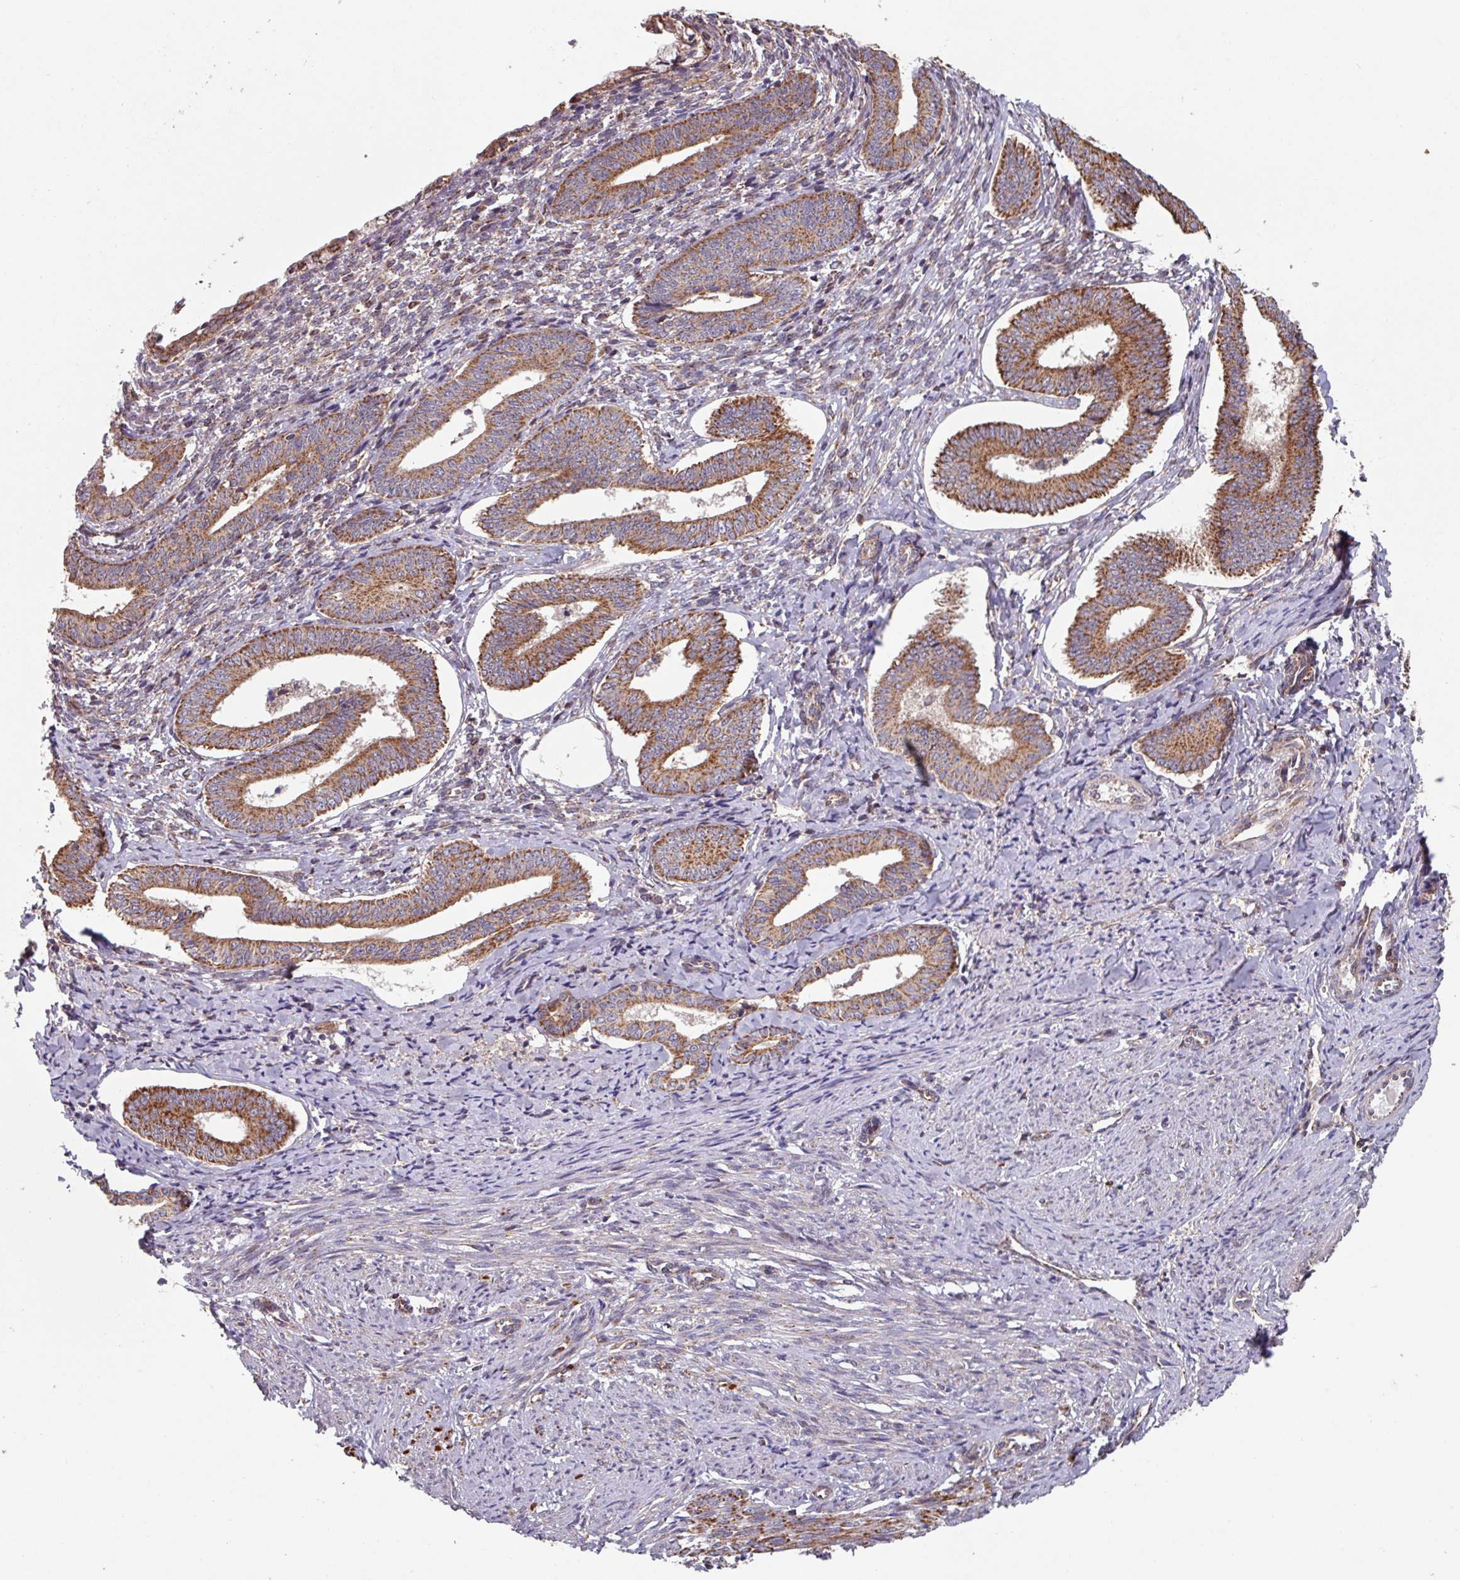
{"staining": {"intensity": "moderate", "quantity": ">75%", "location": "cytoplasmic/membranous"}, "tissue": "cervical cancer", "cell_type": "Tumor cells", "image_type": "cancer", "snomed": [{"axis": "morphology", "description": "Squamous cell carcinoma, NOS"}, {"axis": "topography", "description": "Cervix"}], "caption": "Protein analysis of cervical squamous cell carcinoma tissue demonstrates moderate cytoplasmic/membranous expression in approximately >75% of tumor cells.", "gene": "COX7C", "patient": {"sex": "female", "age": 59}}